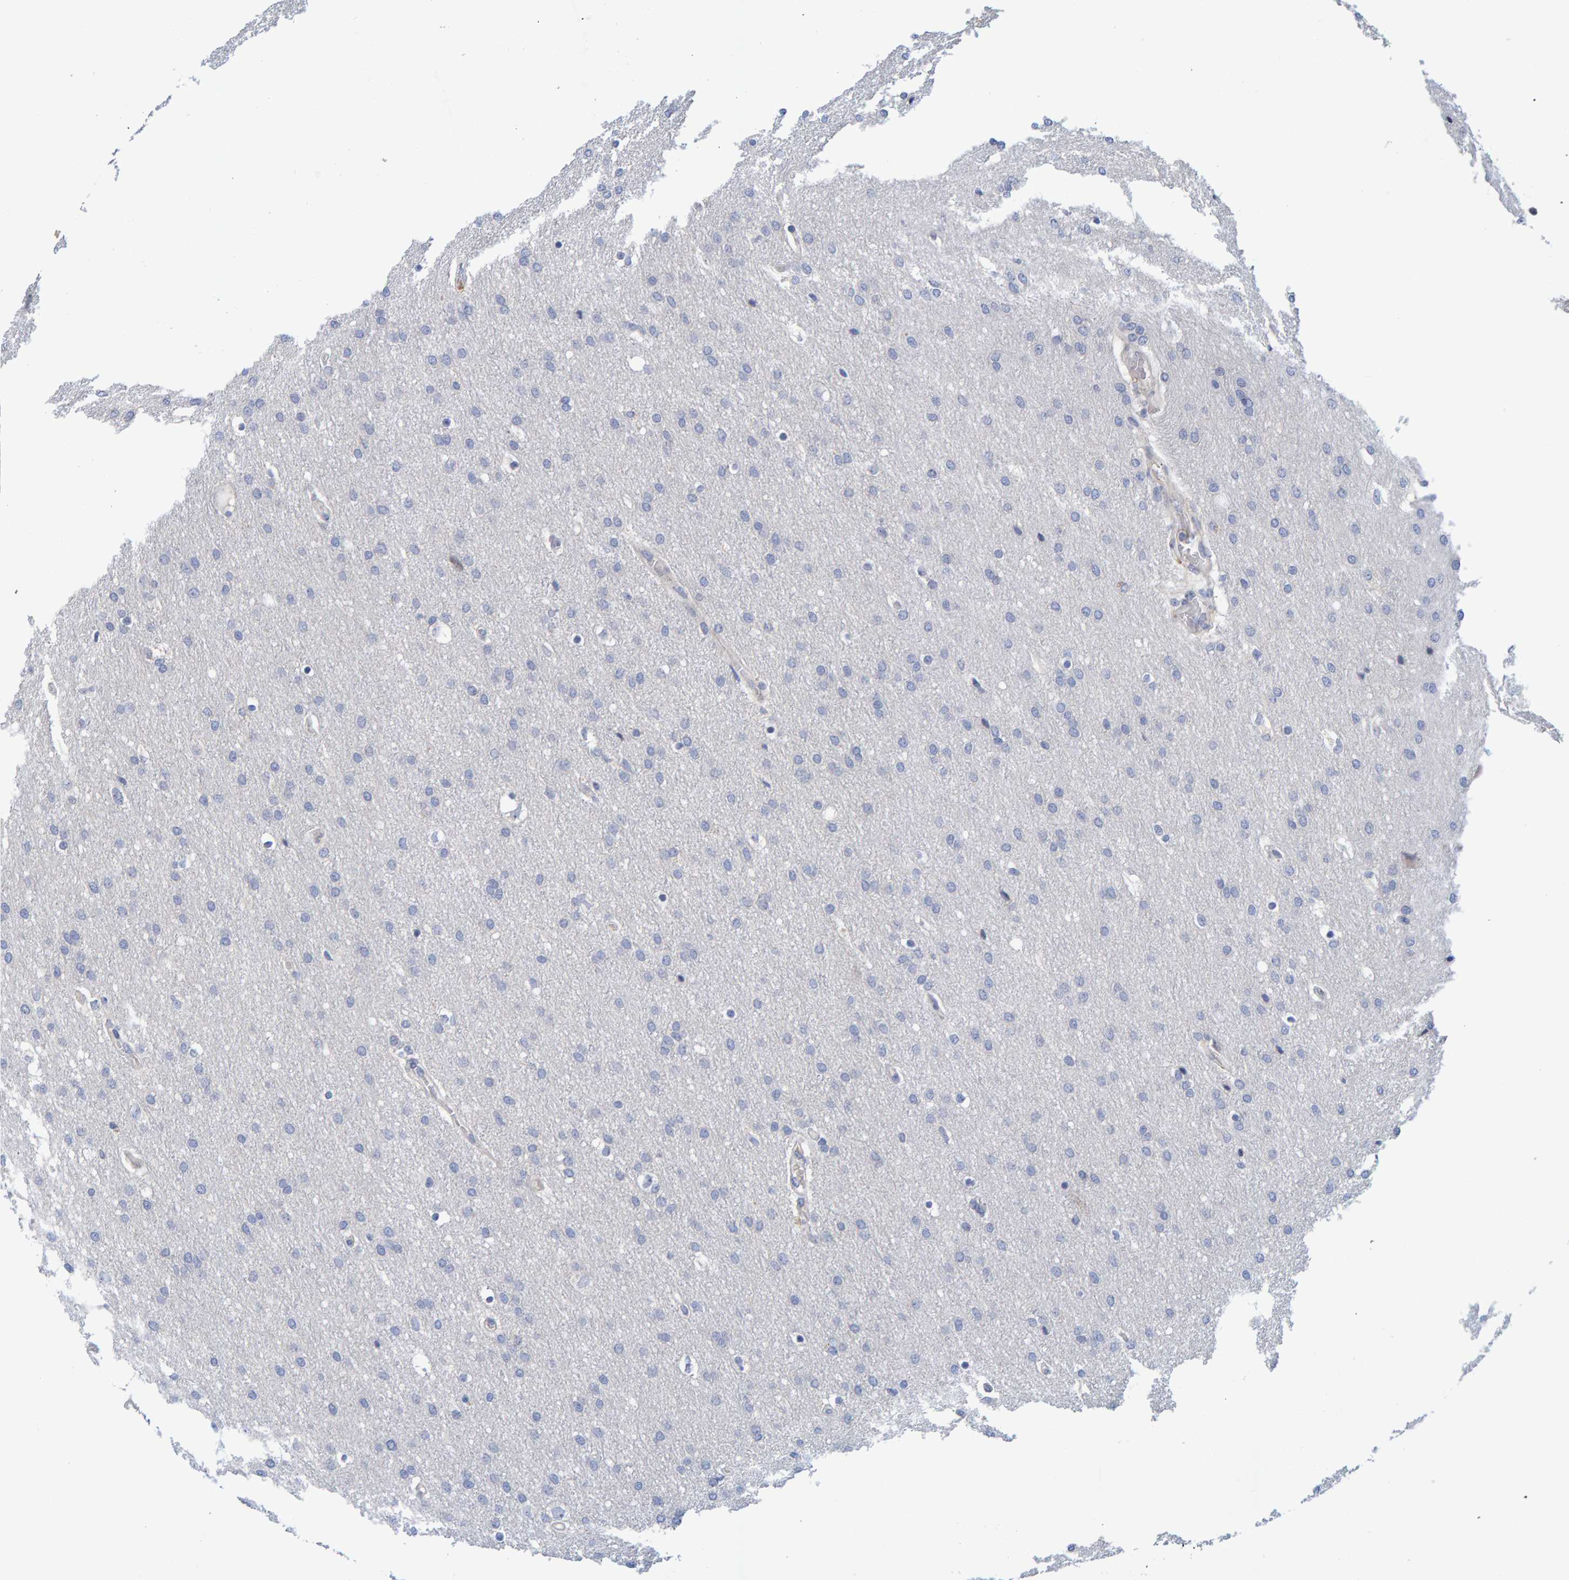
{"staining": {"intensity": "negative", "quantity": "none", "location": "none"}, "tissue": "glioma", "cell_type": "Tumor cells", "image_type": "cancer", "snomed": [{"axis": "morphology", "description": "Glioma, malignant, Low grade"}, {"axis": "topography", "description": "Brain"}], "caption": "Tumor cells are negative for protein expression in human glioma.", "gene": "ZNF77", "patient": {"sex": "female", "age": 37}}